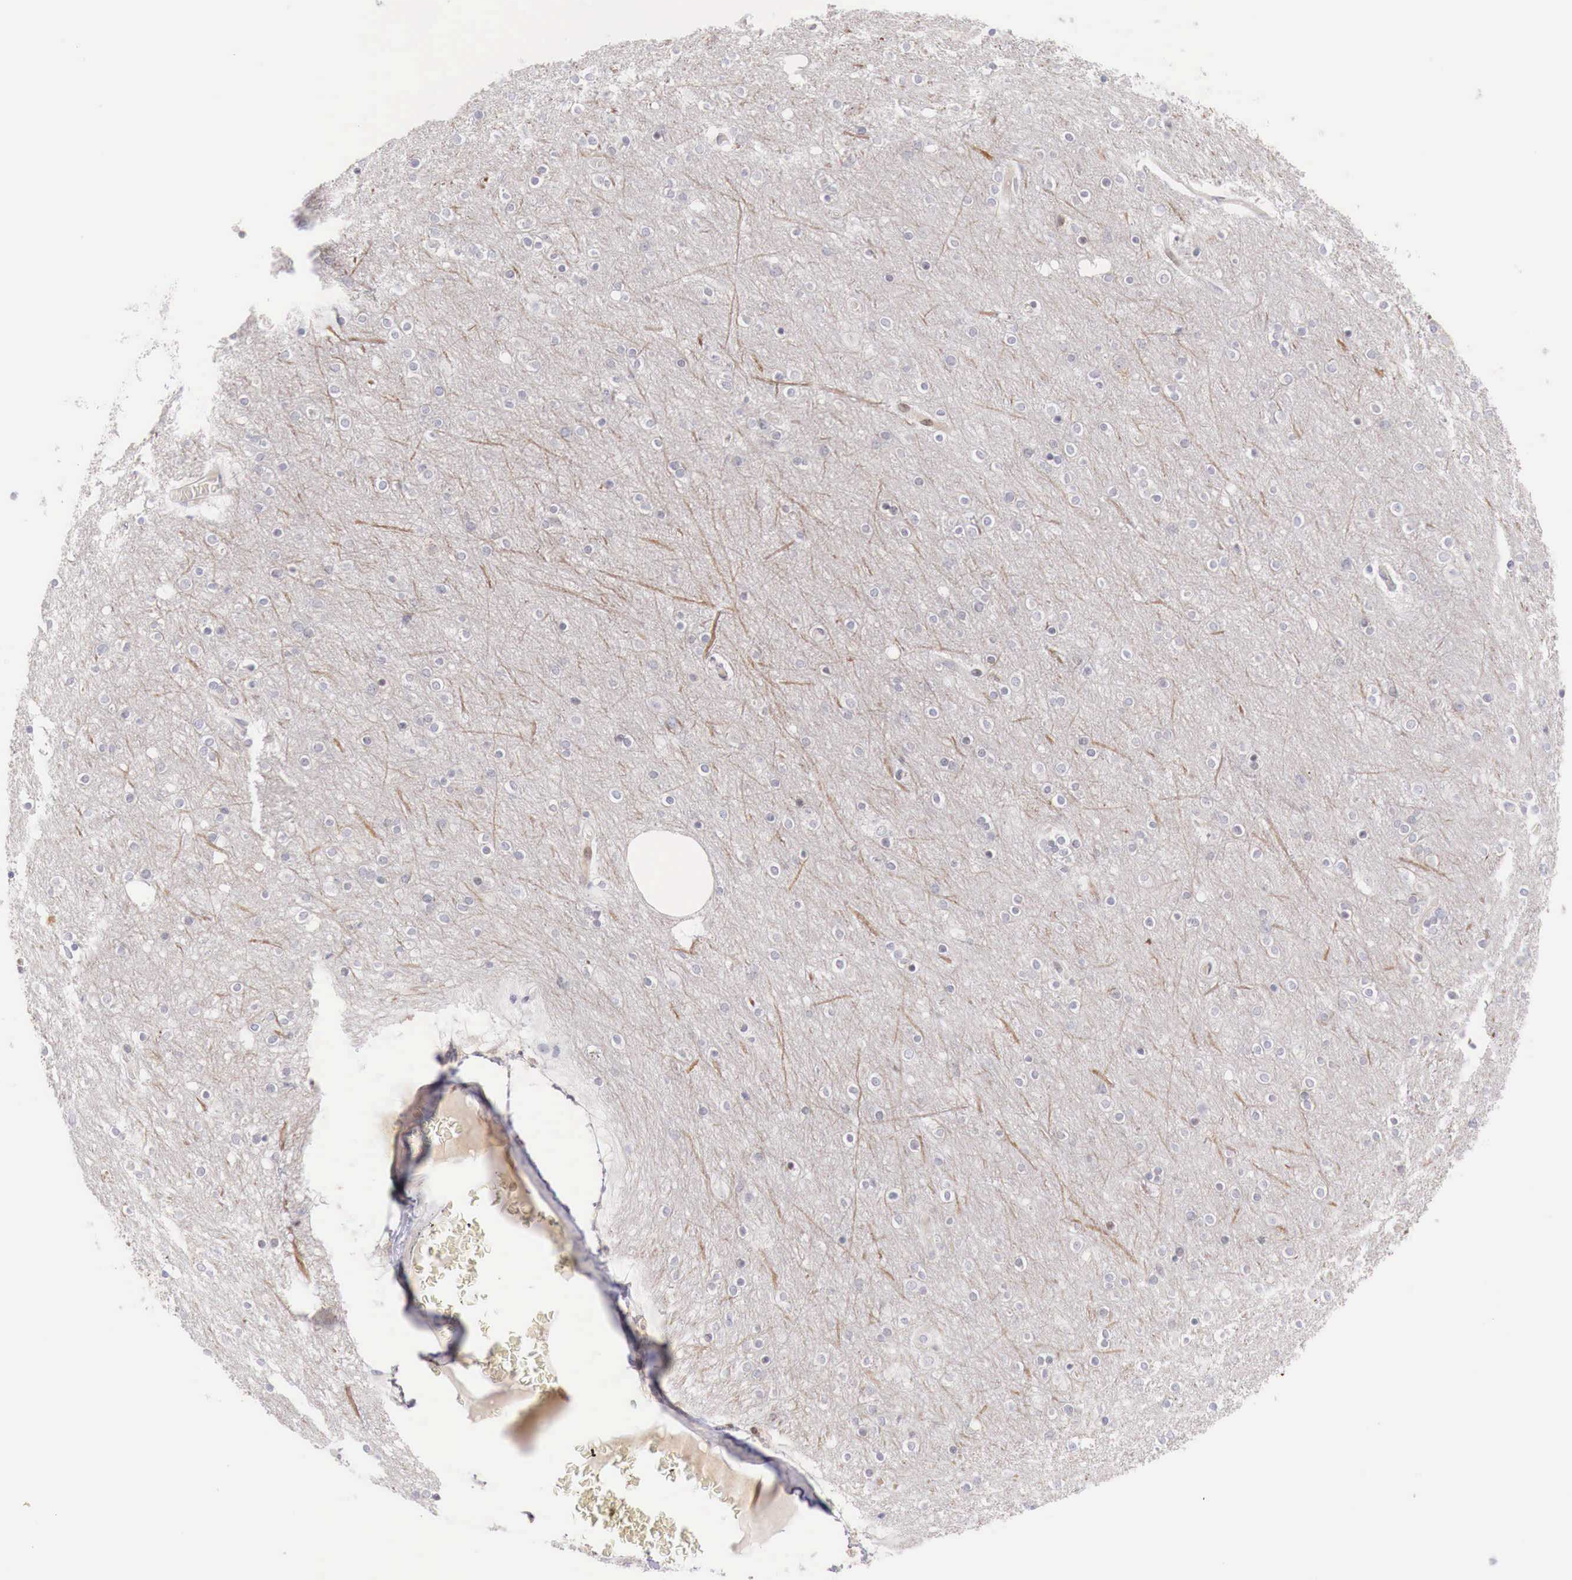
{"staining": {"intensity": "negative", "quantity": "none", "location": "none"}, "tissue": "cerebral cortex", "cell_type": "Endothelial cells", "image_type": "normal", "snomed": [{"axis": "morphology", "description": "Normal tissue, NOS"}, {"axis": "topography", "description": "Cerebral cortex"}], "caption": "There is no significant expression in endothelial cells of cerebral cortex.", "gene": "CLCN5", "patient": {"sex": "female", "age": 54}}